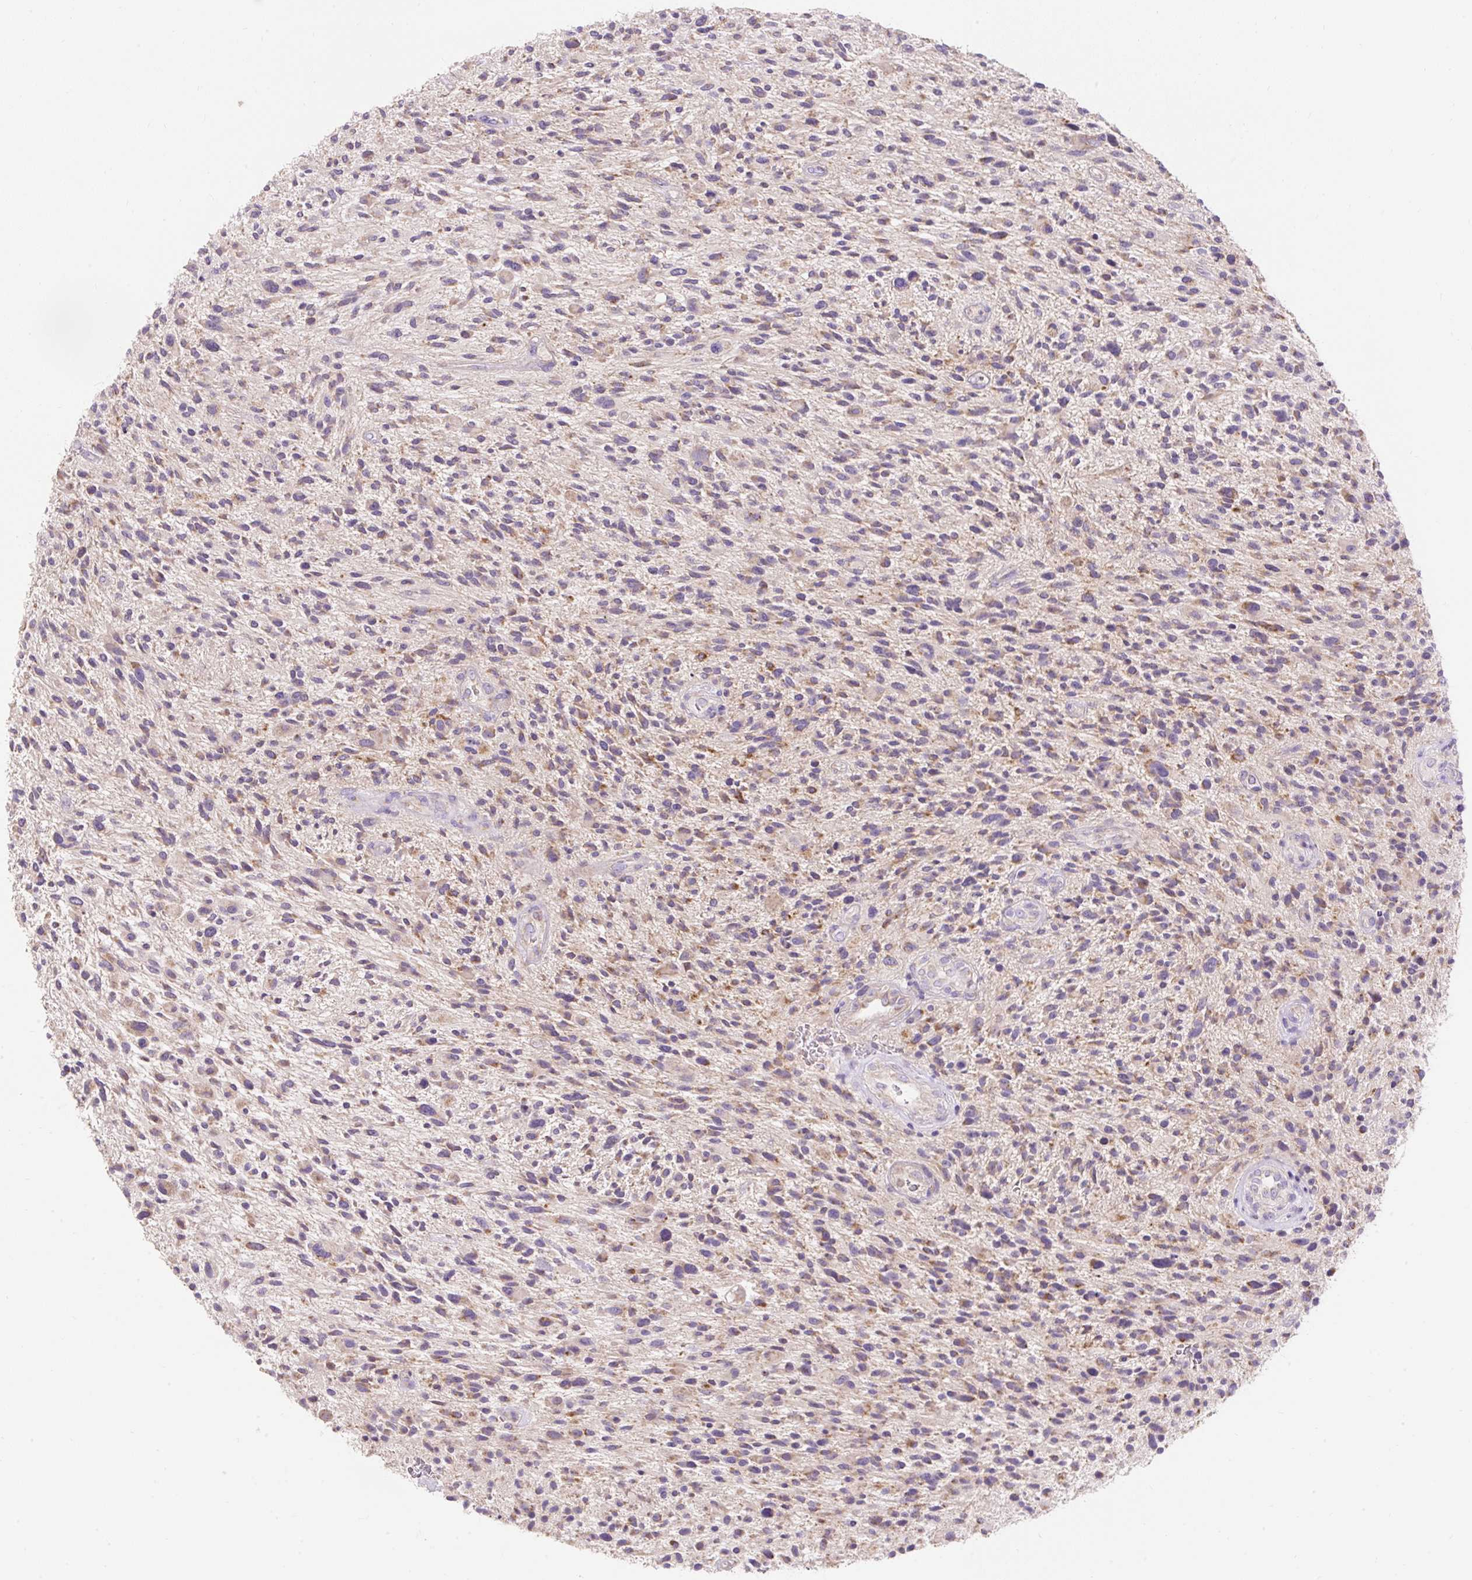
{"staining": {"intensity": "weak", "quantity": "25%-75%", "location": "cytoplasmic/membranous"}, "tissue": "glioma", "cell_type": "Tumor cells", "image_type": "cancer", "snomed": [{"axis": "morphology", "description": "Glioma, malignant, High grade"}, {"axis": "topography", "description": "Brain"}], "caption": "Malignant glioma (high-grade) stained with immunohistochemistry (IHC) displays weak cytoplasmic/membranous staining in about 25%-75% of tumor cells.", "gene": "PMAIP1", "patient": {"sex": "male", "age": 47}}